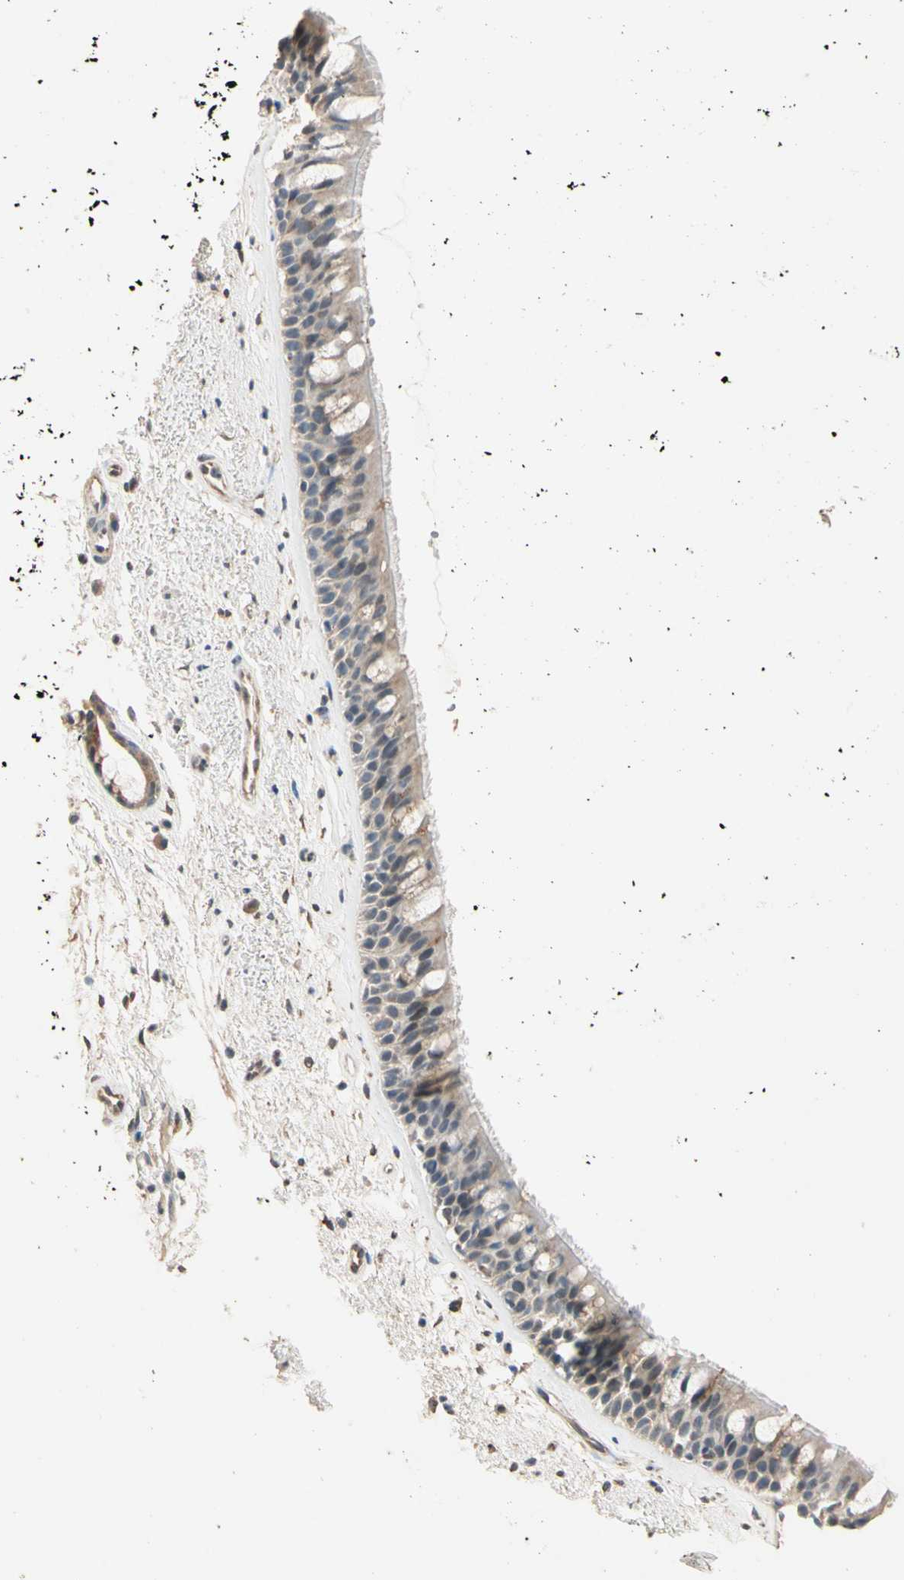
{"staining": {"intensity": "weak", "quantity": ">75%", "location": "cytoplasmic/membranous"}, "tissue": "bronchus", "cell_type": "Respiratory epithelial cells", "image_type": "normal", "snomed": [{"axis": "morphology", "description": "Normal tissue, NOS"}, {"axis": "topography", "description": "Bronchus"}], "caption": "The immunohistochemical stain highlights weak cytoplasmic/membranous expression in respiratory epithelial cells of unremarkable bronchus.", "gene": "TASOR", "patient": {"sex": "female", "age": 54}}